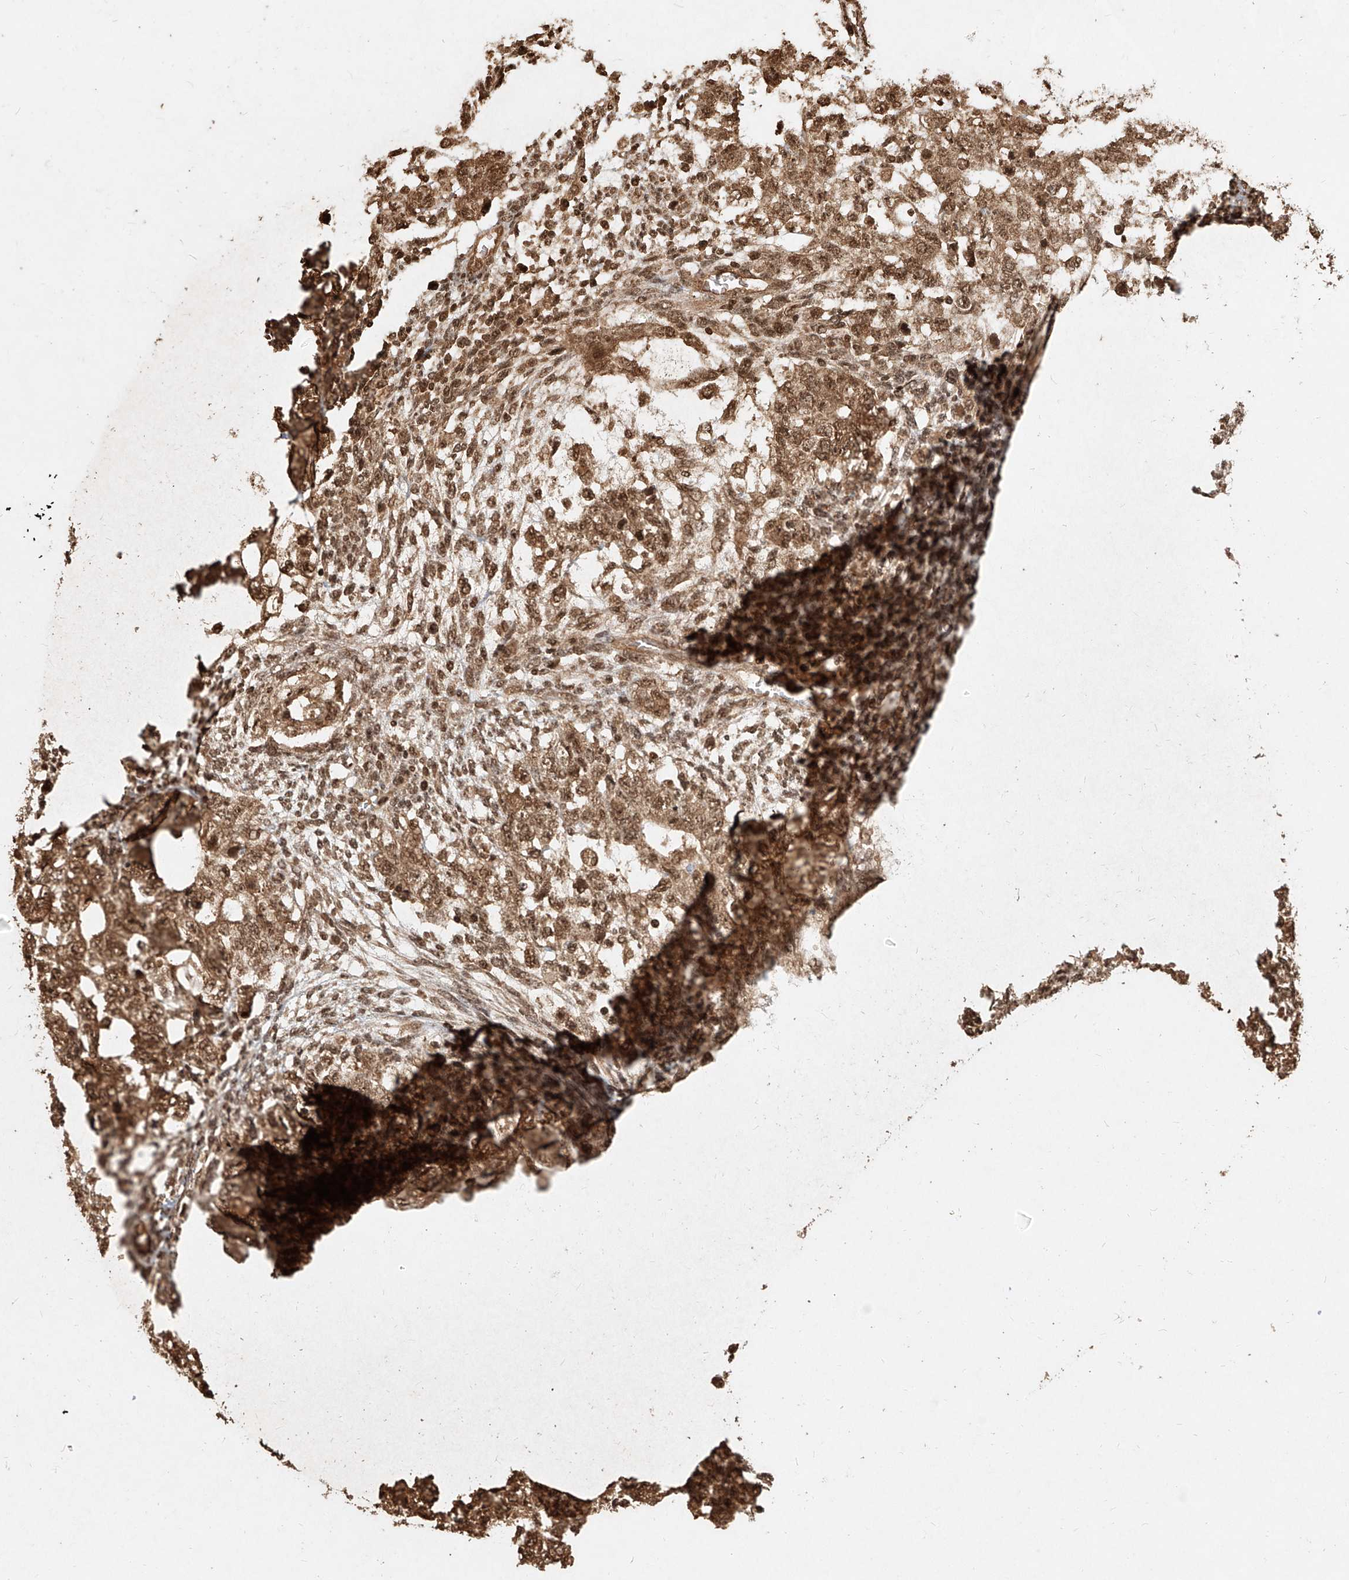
{"staining": {"intensity": "moderate", "quantity": ">75%", "location": "cytoplasmic/membranous,nuclear"}, "tissue": "testis cancer", "cell_type": "Tumor cells", "image_type": "cancer", "snomed": [{"axis": "morphology", "description": "Normal tissue, NOS"}, {"axis": "morphology", "description": "Carcinoma, Embryonal, NOS"}, {"axis": "topography", "description": "Testis"}], "caption": "Immunohistochemical staining of human embryonal carcinoma (testis) shows moderate cytoplasmic/membranous and nuclear protein positivity in approximately >75% of tumor cells.", "gene": "UBE2K", "patient": {"sex": "male", "age": 36}}